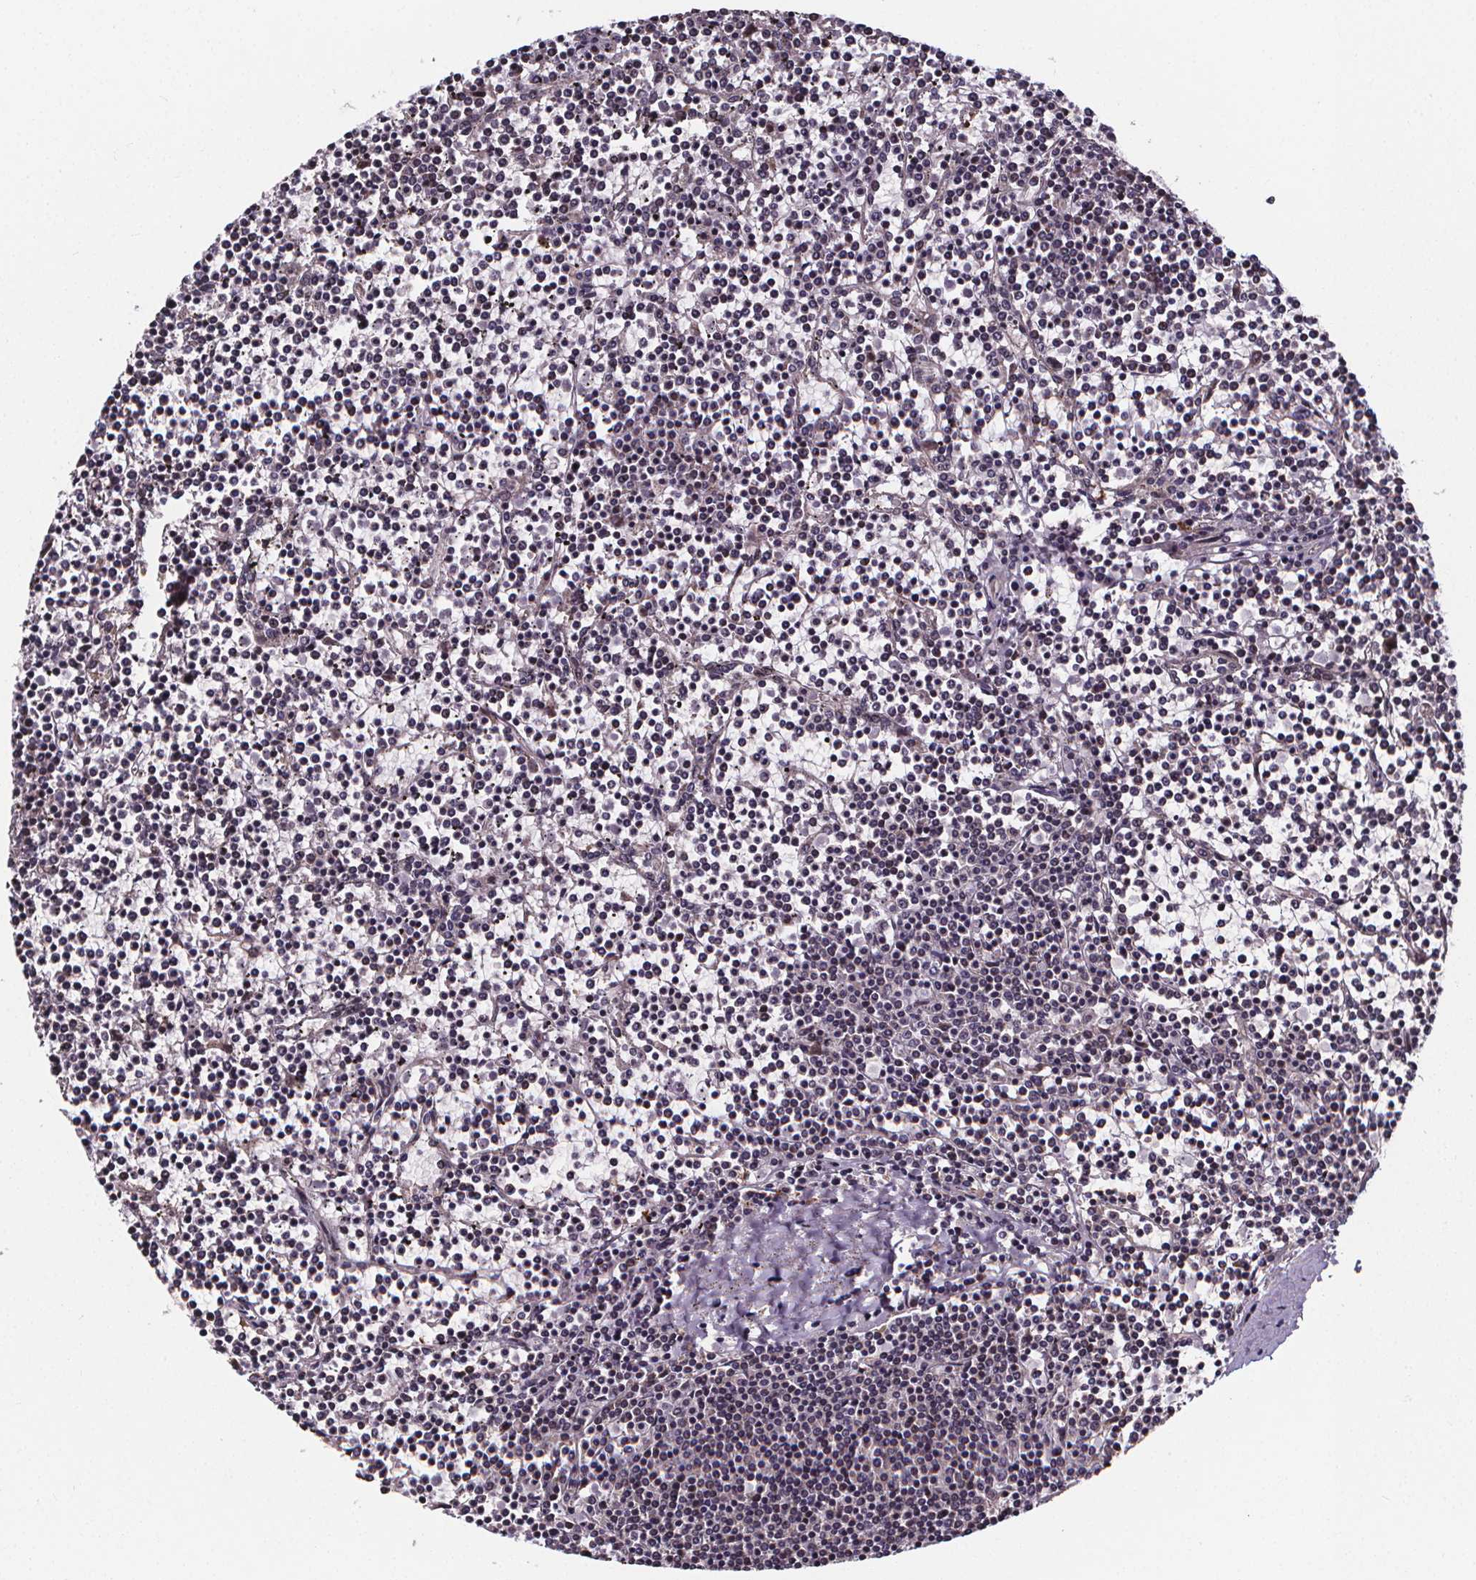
{"staining": {"intensity": "negative", "quantity": "none", "location": "none"}, "tissue": "lymphoma", "cell_type": "Tumor cells", "image_type": "cancer", "snomed": [{"axis": "morphology", "description": "Malignant lymphoma, non-Hodgkin's type, Low grade"}, {"axis": "topography", "description": "Spleen"}], "caption": "The histopathology image demonstrates no staining of tumor cells in lymphoma. (Brightfield microscopy of DAB (3,3'-diaminobenzidine) IHC at high magnification).", "gene": "DDIT3", "patient": {"sex": "female", "age": 19}}